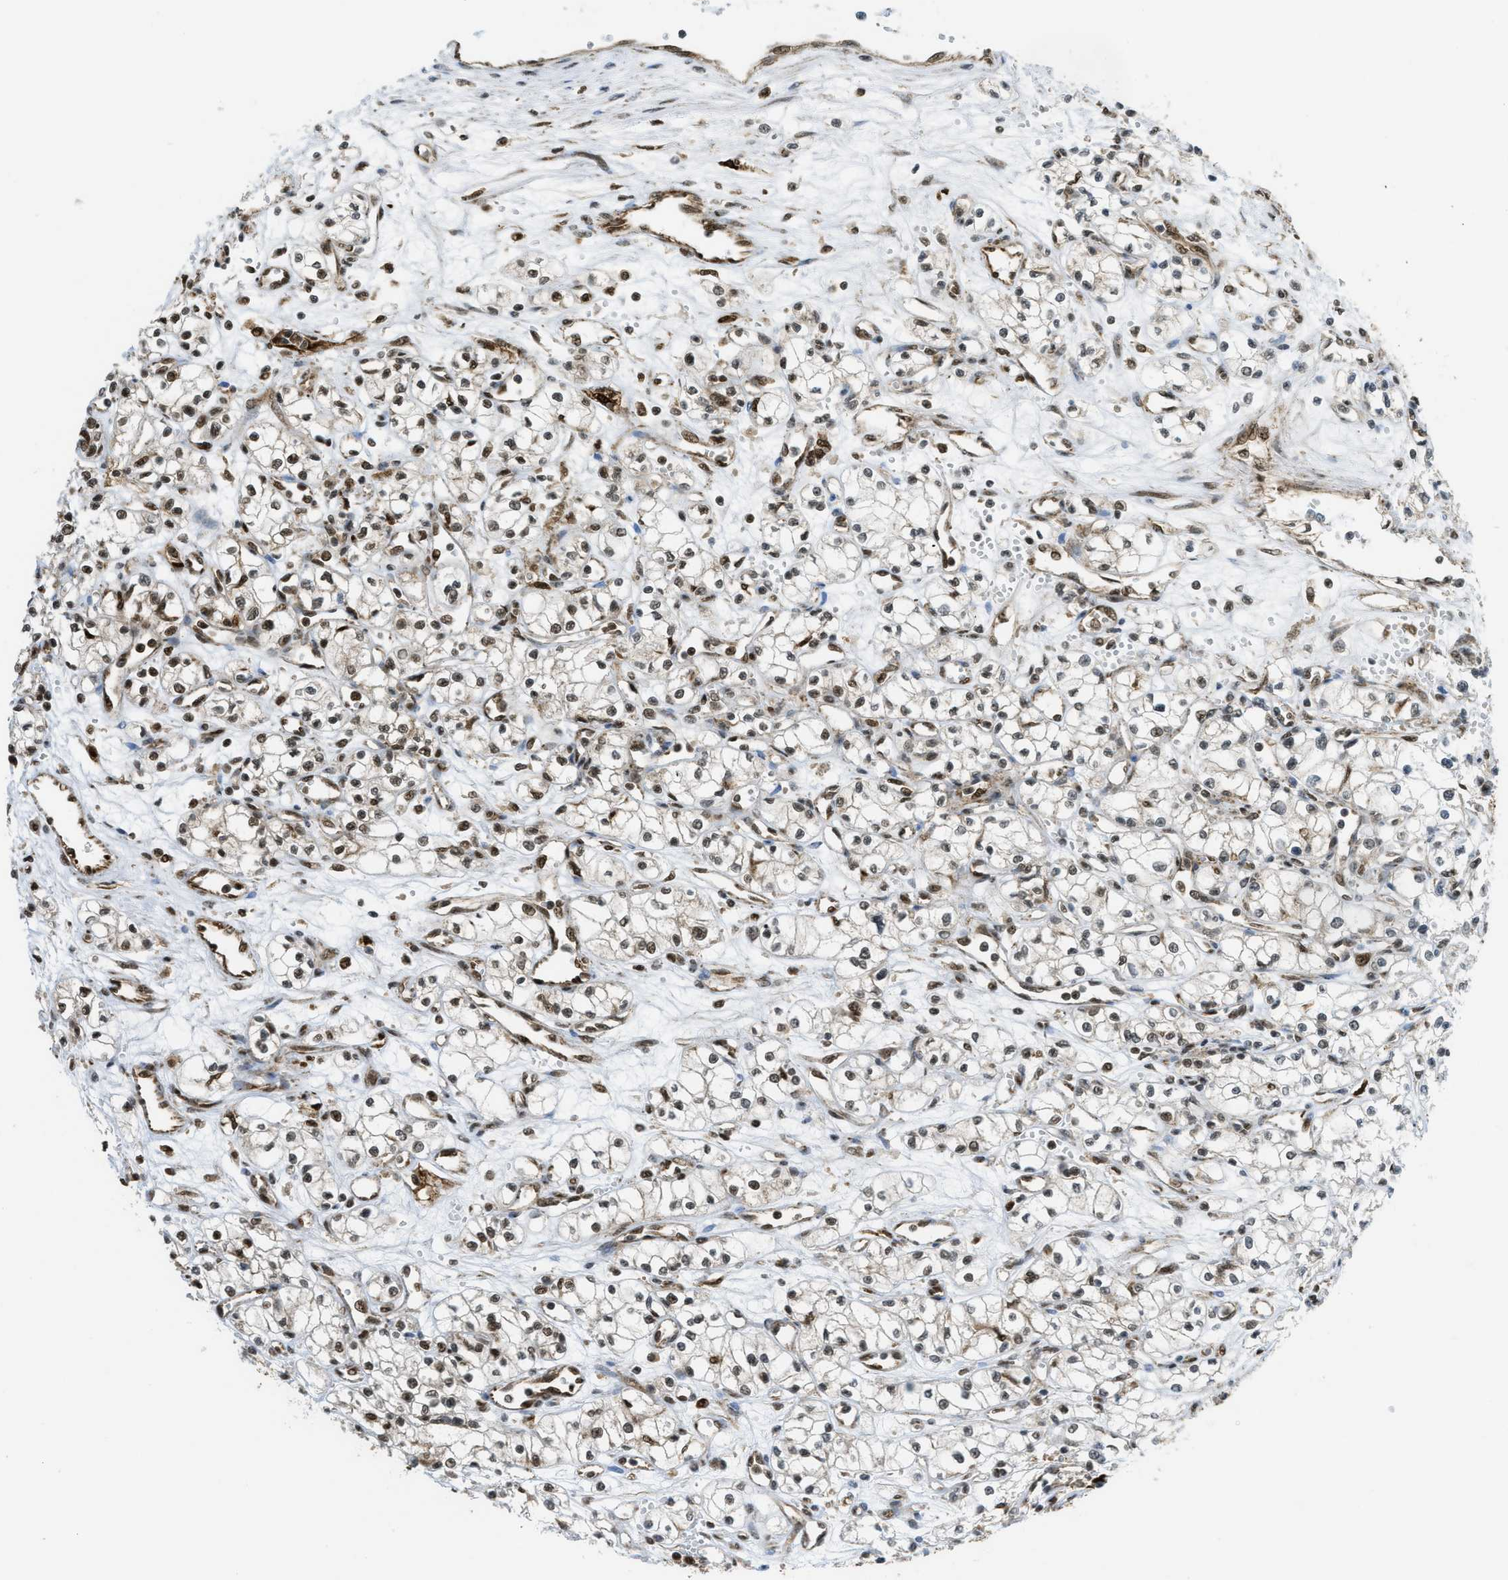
{"staining": {"intensity": "moderate", "quantity": "25%-75%", "location": "nuclear"}, "tissue": "renal cancer", "cell_type": "Tumor cells", "image_type": "cancer", "snomed": [{"axis": "morphology", "description": "Normal tissue, NOS"}, {"axis": "morphology", "description": "Adenocarcinoma, NOS"}, {"axis": "topography", "description": "Kidney"}], "caption": "Moderate nuclear protein staining is appreciated in approximately 25%-75% of tumor cells in renal cancer (adenocarcinoma). (DAB (3,3'-diaminobenzidine) IHC with brightfield microscopy, high magnification).", "gene": "TNPO1", "patient": {"sex": "male", "age": 59}}